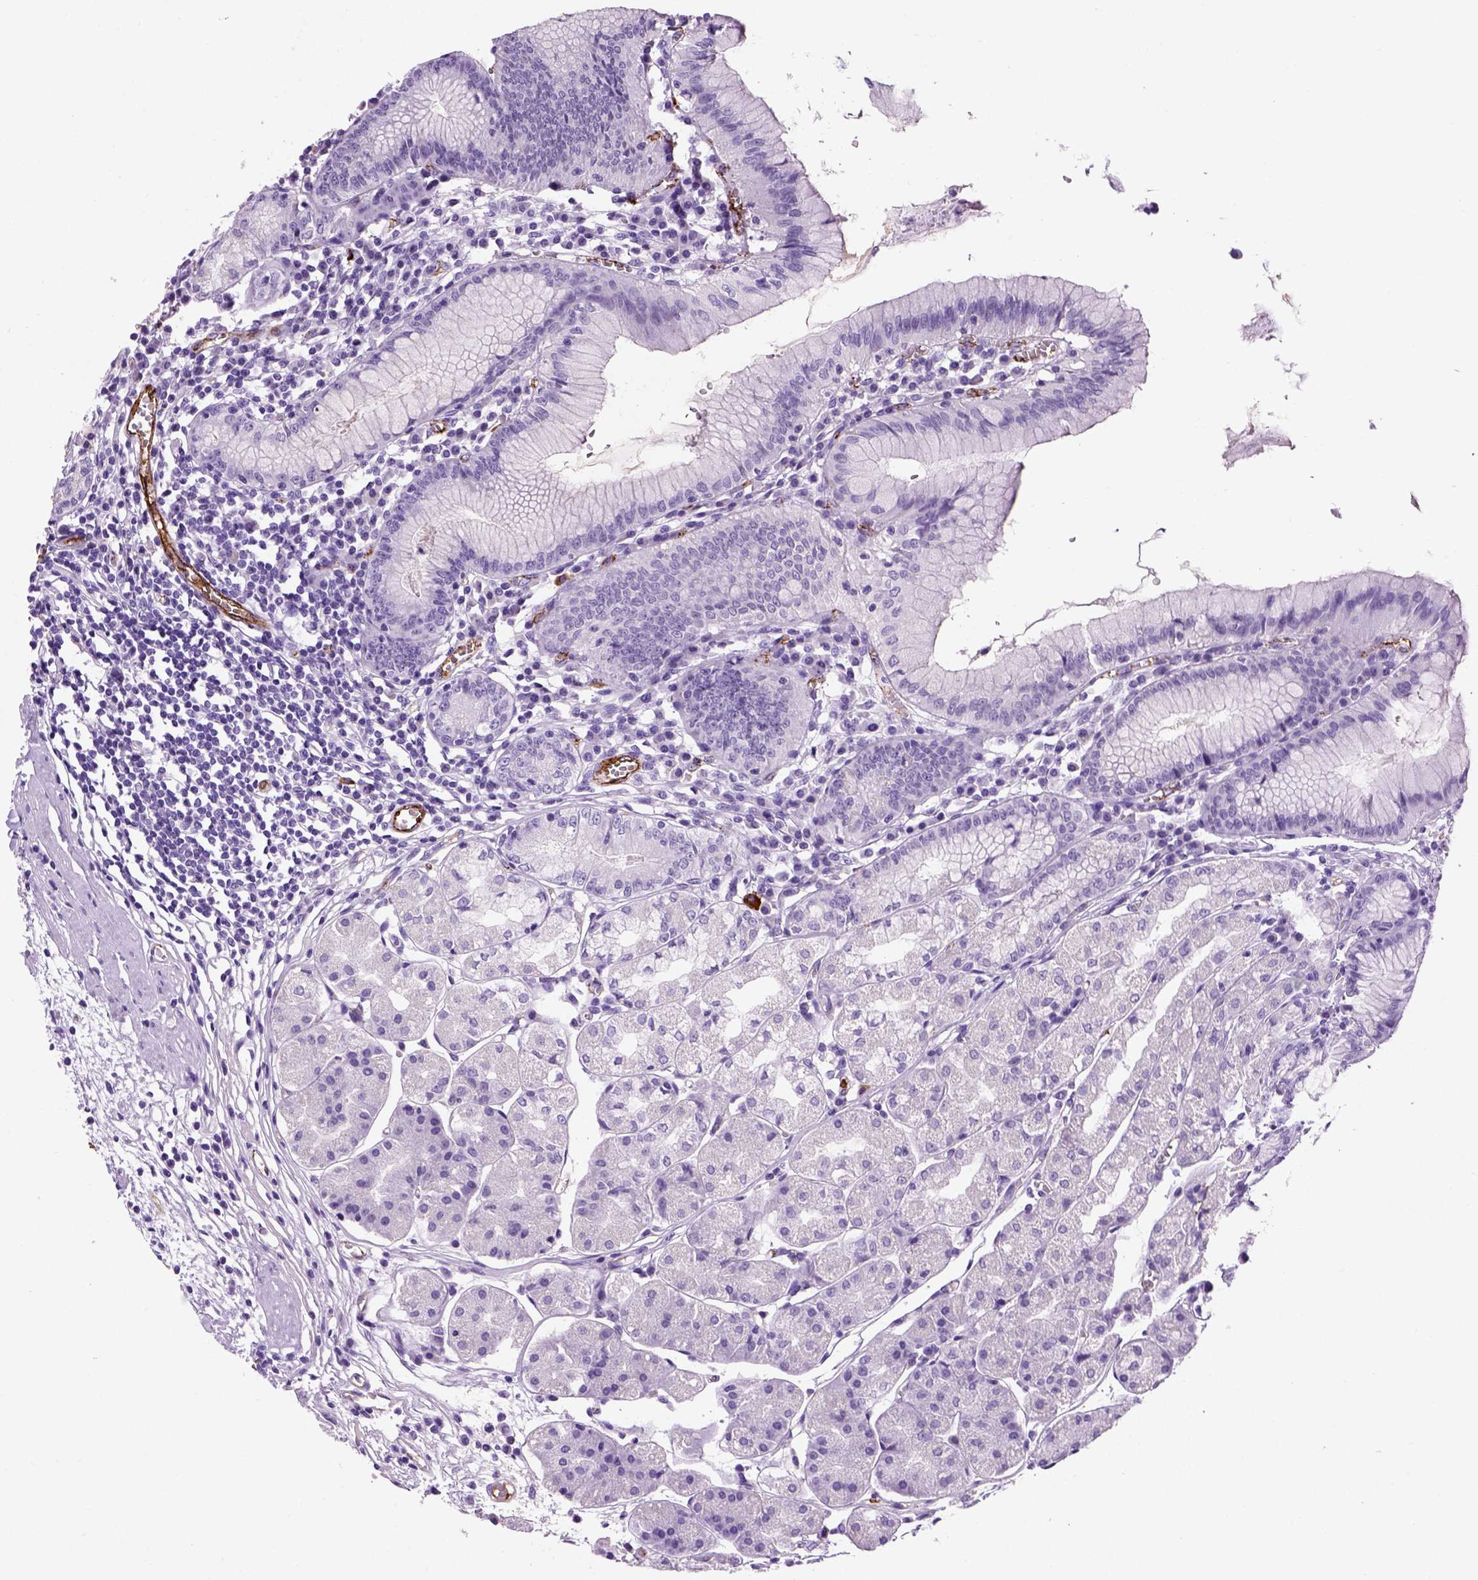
{"staining": {"intensity": "negative", "quantity": "none", "location": "none"}, "tissue": "stomach", "cell_type": "Glandular cells", "image_type": "normal", "snomed": [{"axis": "morphology", "description": "Normal tissue, NOS"}, {"axis": "topography", "description": "Stomach"}], "caption": "Immunohistochemical staining of benign stomach exhibits no significant positivity in glandular cells.", "gene": "VWF", "patient": {"sex": "male", "age": 55}}